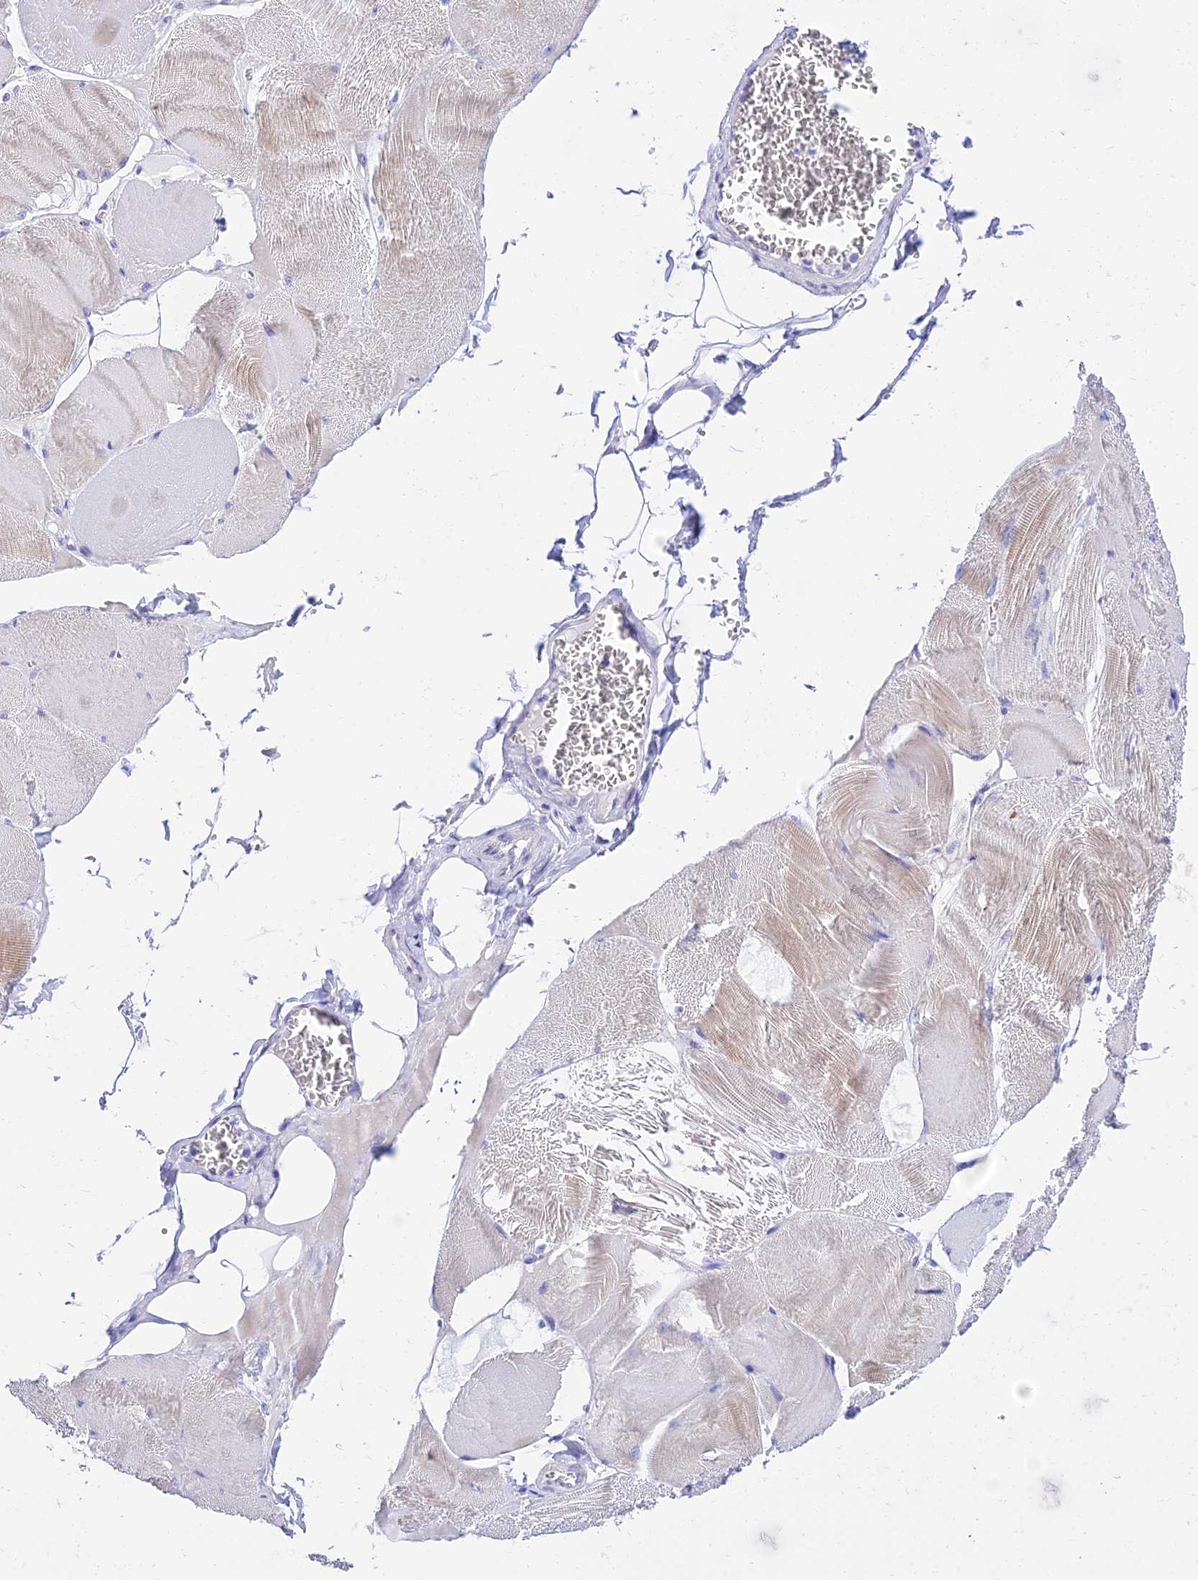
{"staining": {"intensity": "moderate", "quantity": "<25%", "location": "cytoplasmic/membranous"}, "tissue": "skeletal muscle", "cell_type": "Myocytes", "image_type": "normal", "snomed": [{"axis": "morphology", "description": "Normal tissue, NOS"}, {"axis": "morphology", "description": "Basal cell carcinoma"}, {"axis": "topography", "description": "Skeletal muscle"}], "caption": "Skeletal muscle stained with IHC displays moderate cytoplasmic/membranous expression in about <25% of myocytes. Ihc stains the protein of interest in brown and the nuclei are stained blue.", "gene": "TAC3", "patient": {"sex": "female", "age": 64}}